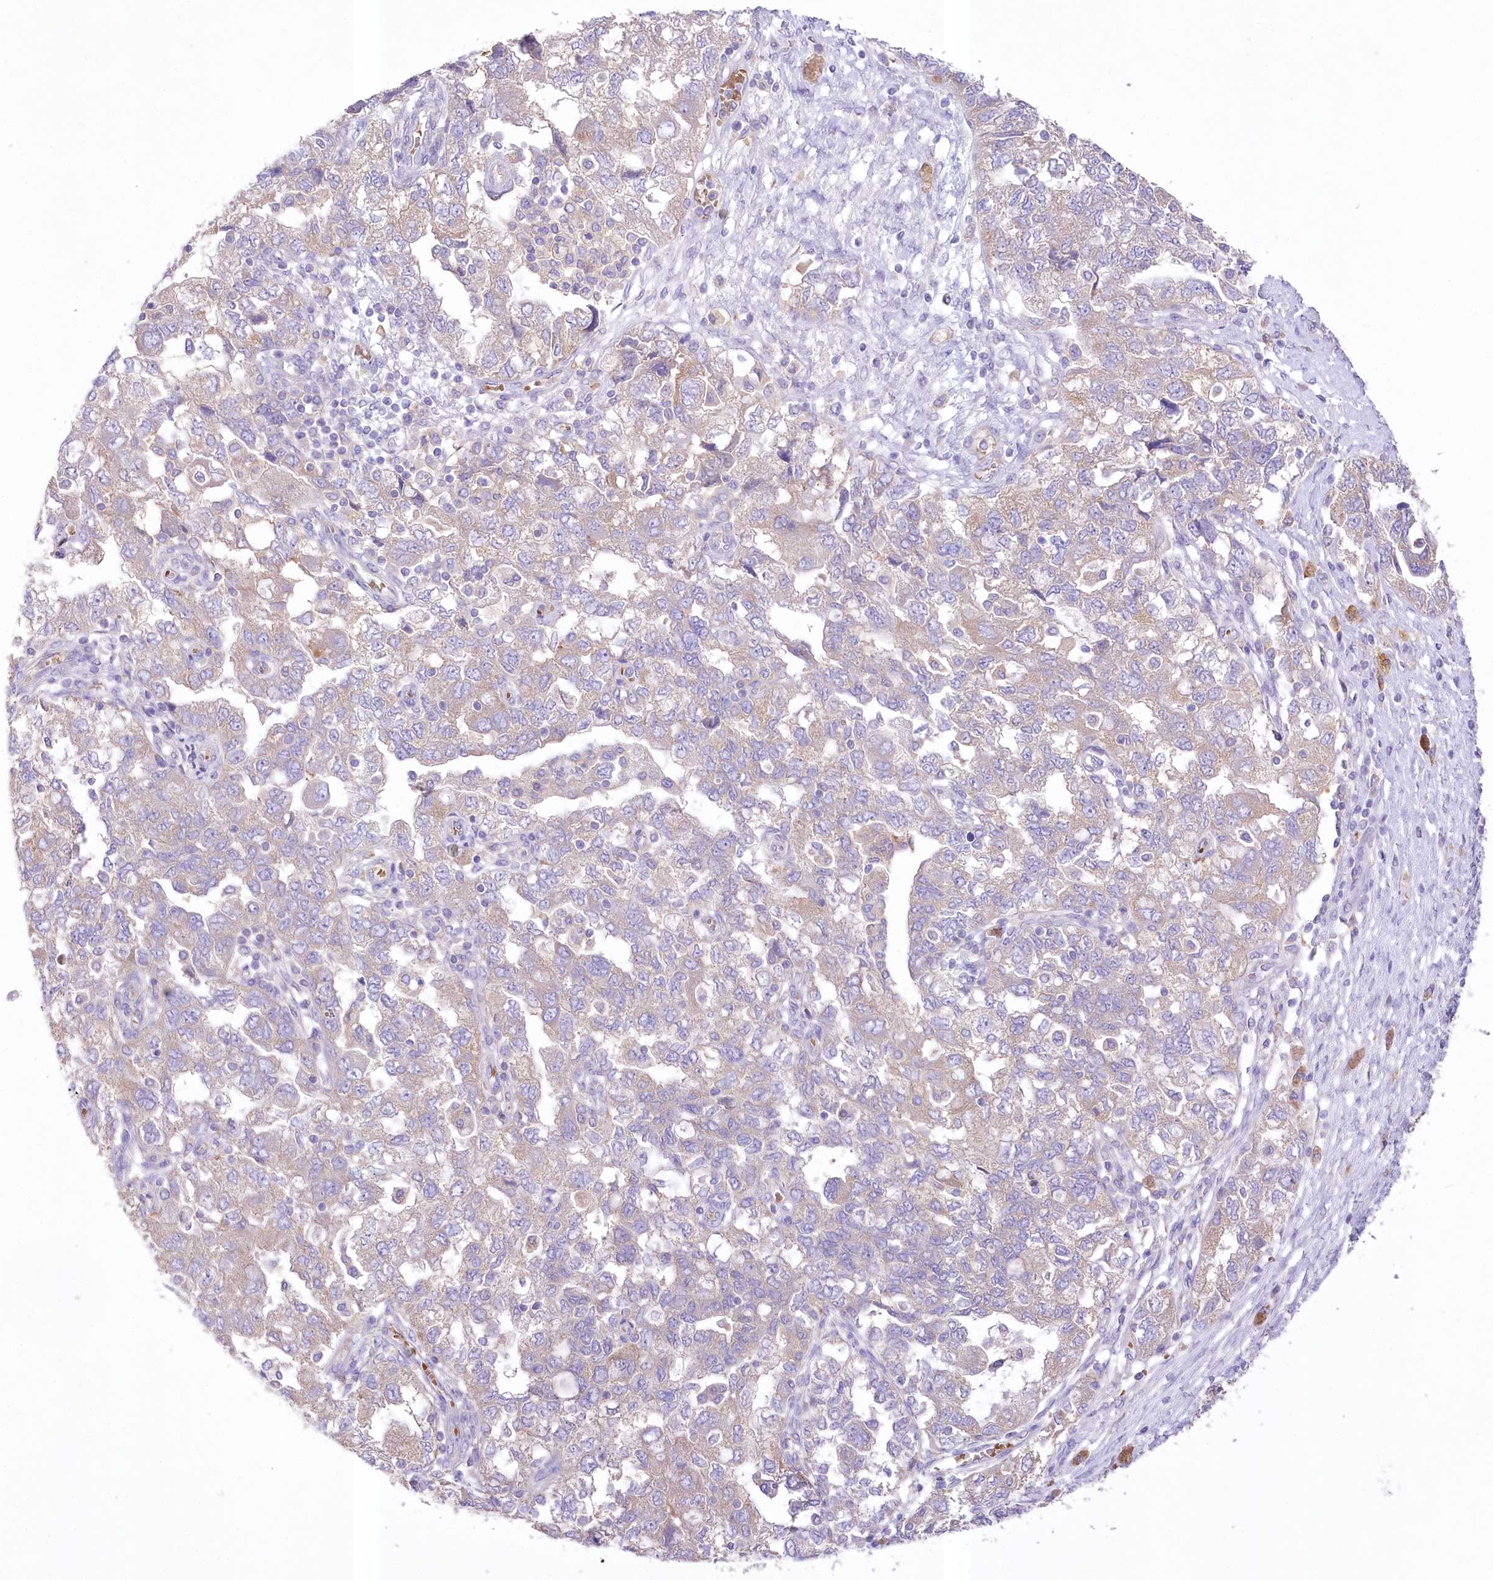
{"staining": {"intensity": "weak", "quantity": "25%-75%", "location": "cytoplasmic/membranous"}, "tissue": "ovarian cancer", "cell_type": "Tumor cells", "image_type": "cancer", "snomed": [{"axis": "morphology", "description": "Carcinoma, NOS"}, {"axis": "morphology", "description": "Cystadenocarcinoma, serous, NOS"}, {"axis": "topography", "description": "Ovary"}], "caption": "Immunohistochemistry (IHC) image of serous cystadenocarcinoma (ovarian) stained for a protein (brown), which demonstrates low levels of weak cytoplasmic/membranous positivity in approximately 25%-75% of tumor cells.", "gene": "PRSS53", "patient": {"sex": "female", "age": 69}}